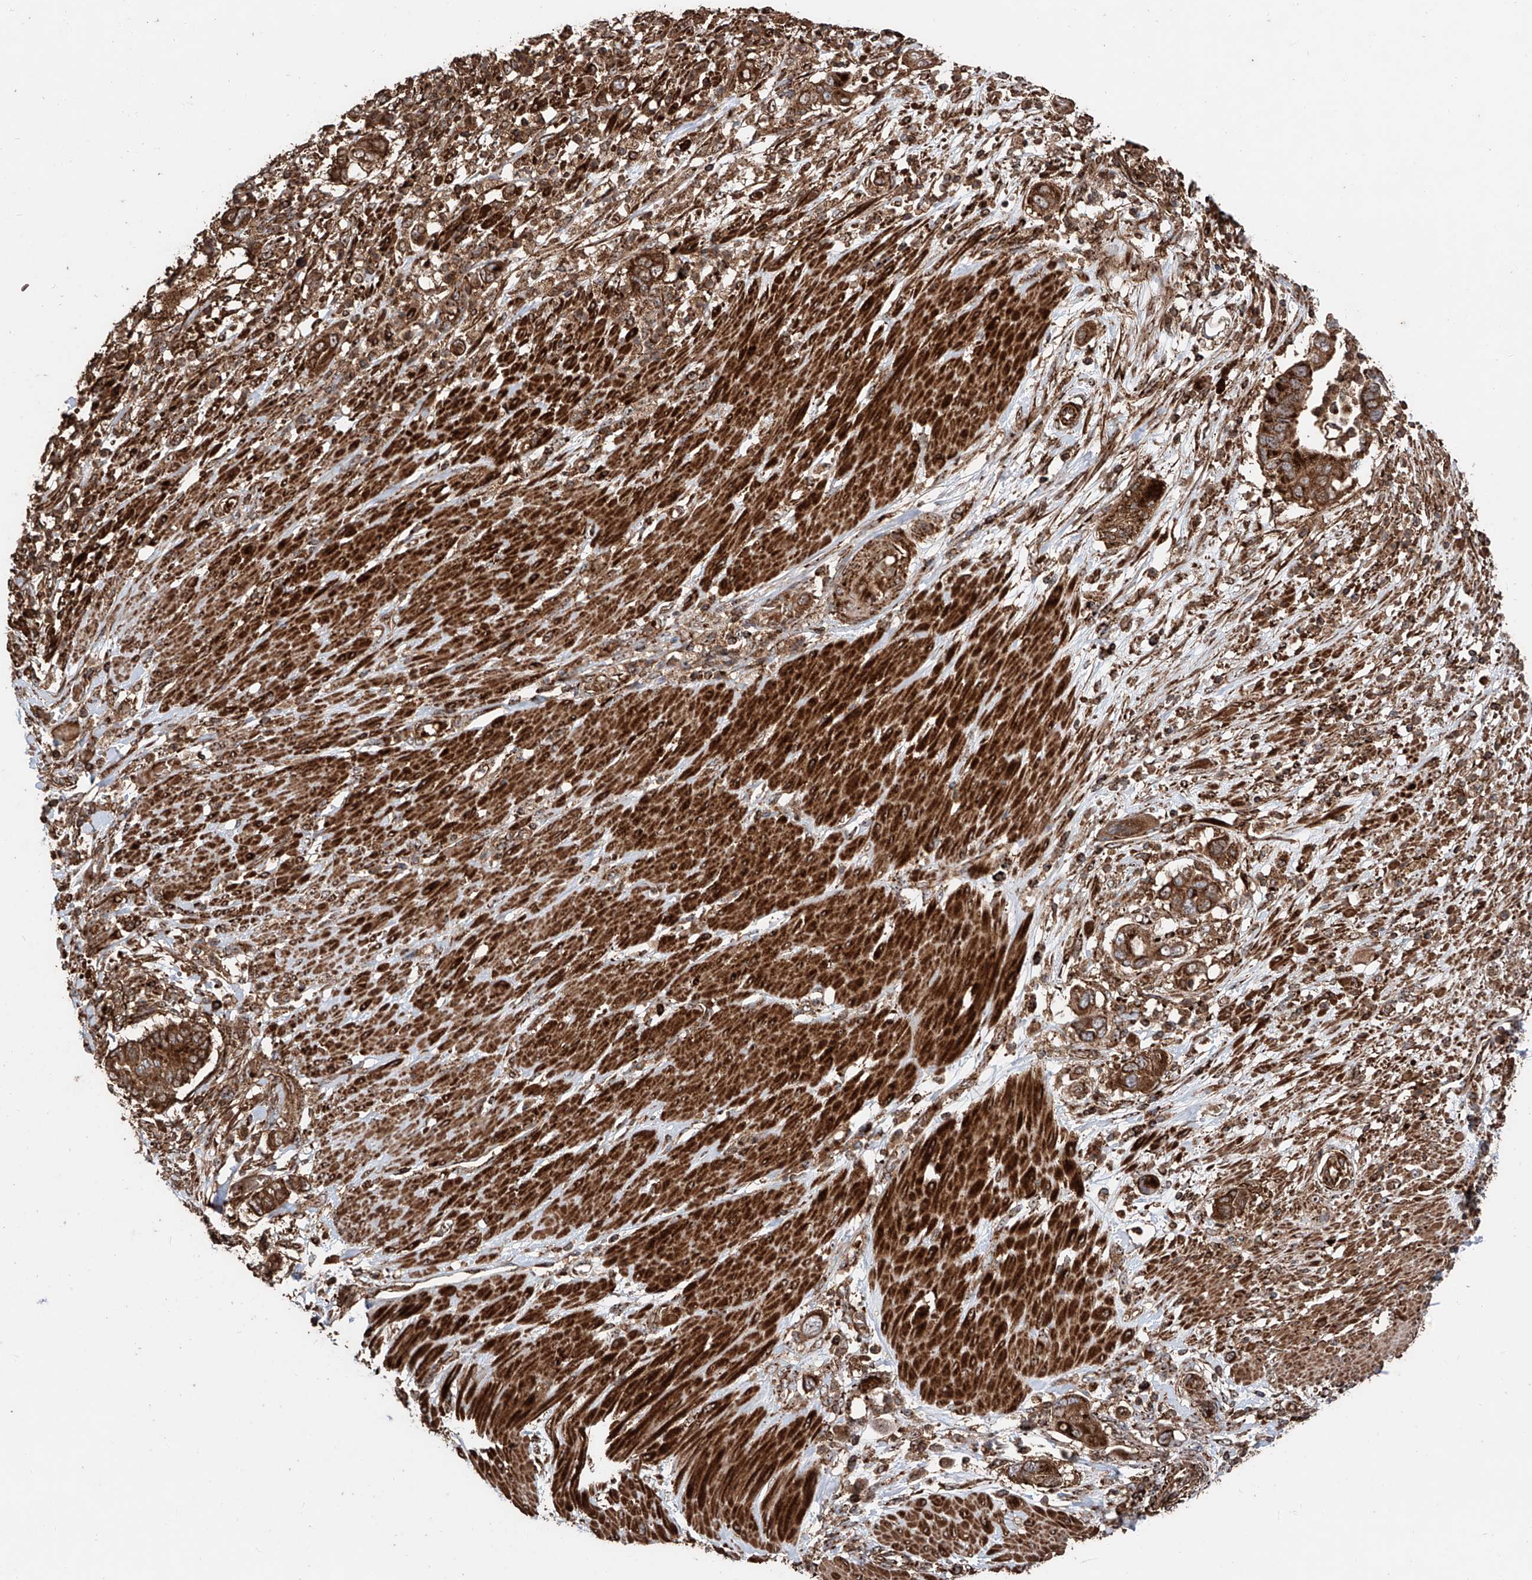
{"staining": {"intensity": "strong", "quantity": ">75%", "location": "cytoplasmic/membranous"}, "tissue": "pancreatic cancer", "cell_type": "Tumor cells", "image_type": "cancer", "snomed": [{"axis": "morphology", "description": "Adenocarcinoma, NOS"}, {"axis": "topography", "description": "Pancreas"}], "caption": "IHC photomicrograph of pancreatic adenocarcinoma stained for a protein (brown), which exhibits high levels of strong cytoplasmic/membranous positivity in approximately >75% of tumor cells.", "gene": "PISD", "patient": {"sex": "male", "age": 68}}